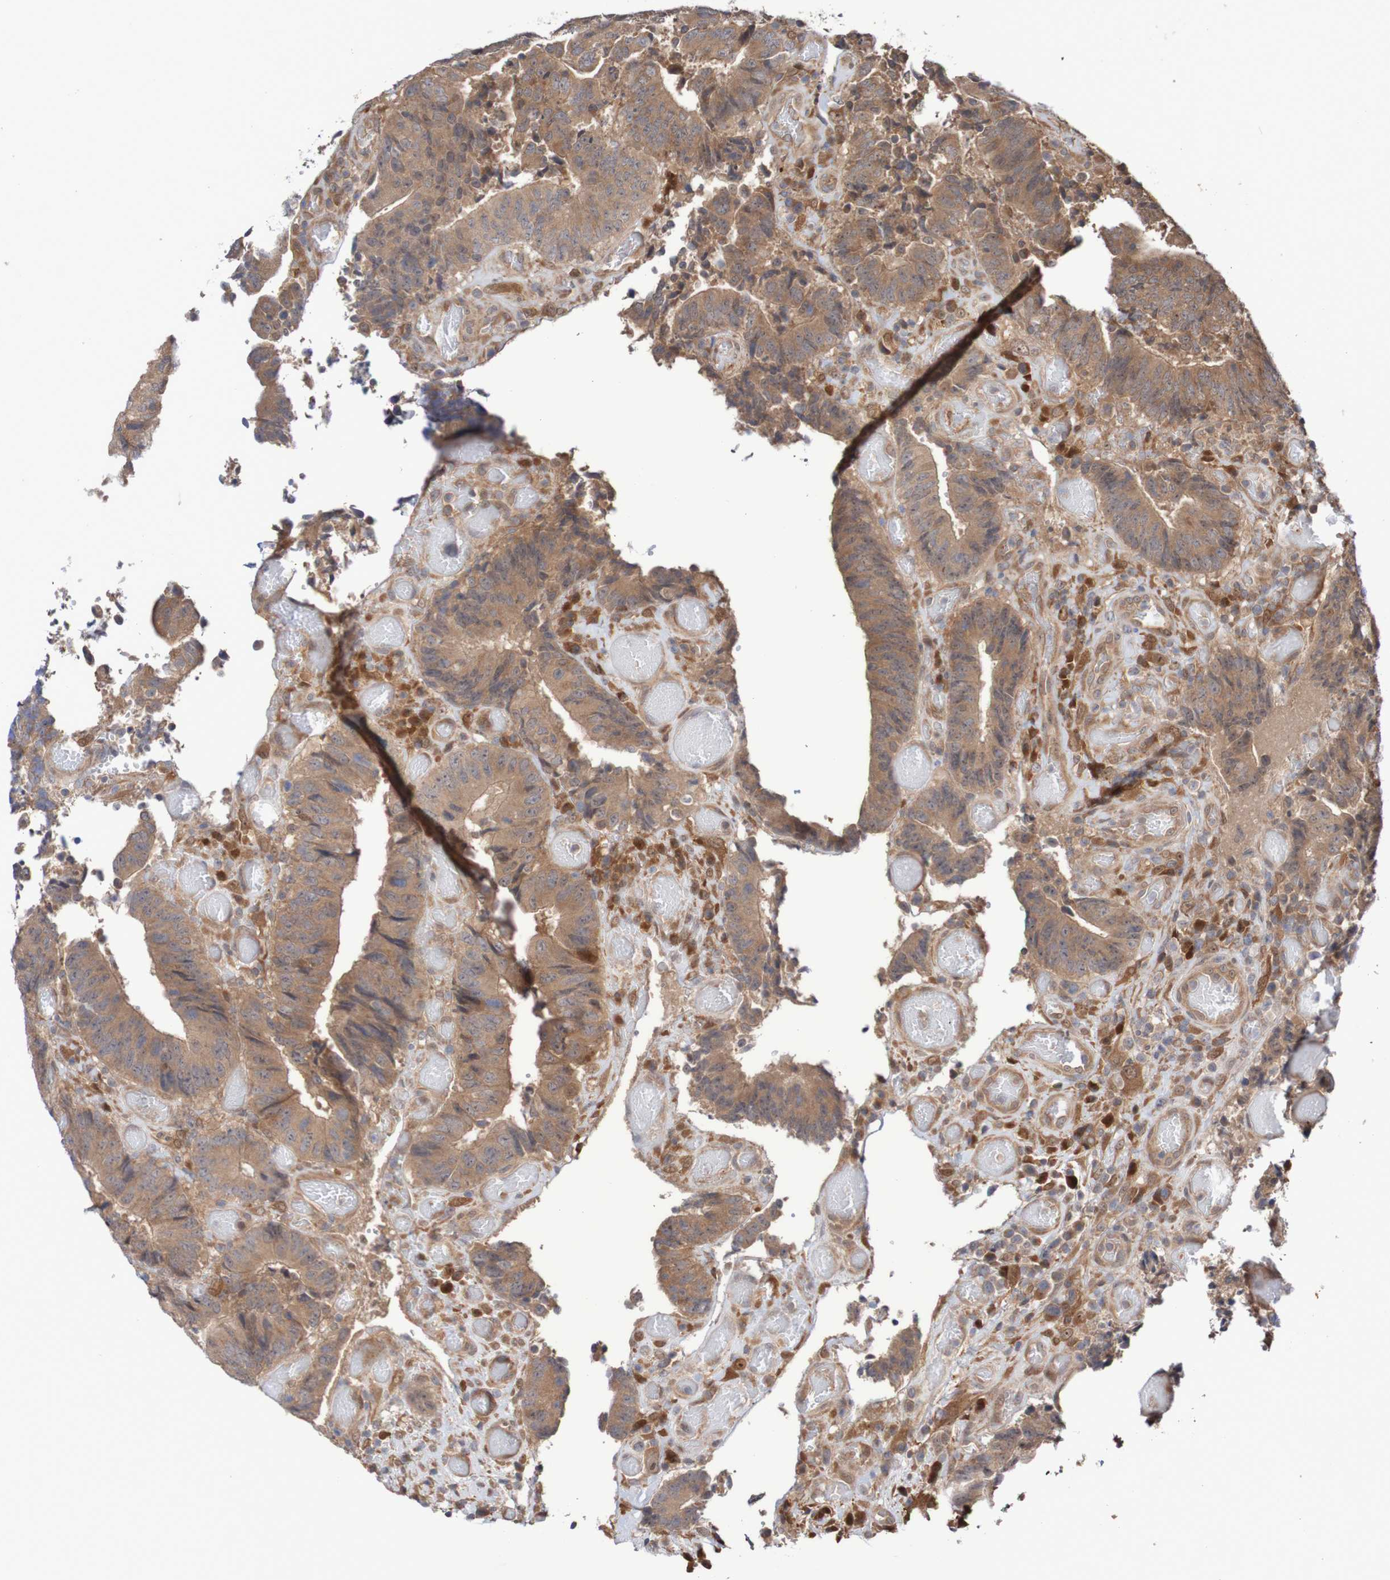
{"staining": {"intensity": "moderate", "quantity": ">75%", "location": "cytoplasmic/membranous"}, "tissue": "colorectal cancer", "cell_type": "Tumor cells", "image_type": "cancer", "snomed": [{"axis": "morphology", "description": "Adenocarcinoma, NOS"}, {"axis": "topography", "description": "Rectum"}], "caption": "Colorectal cancer (adenocarcinoma) was stained to show a protein in brown. There is medium levels of moderate cytoplasmic/membranous expression in approximately >75% of tumor cells.", "gene": "PHPT1", "patient": {"sex": "male", "age": 72}}